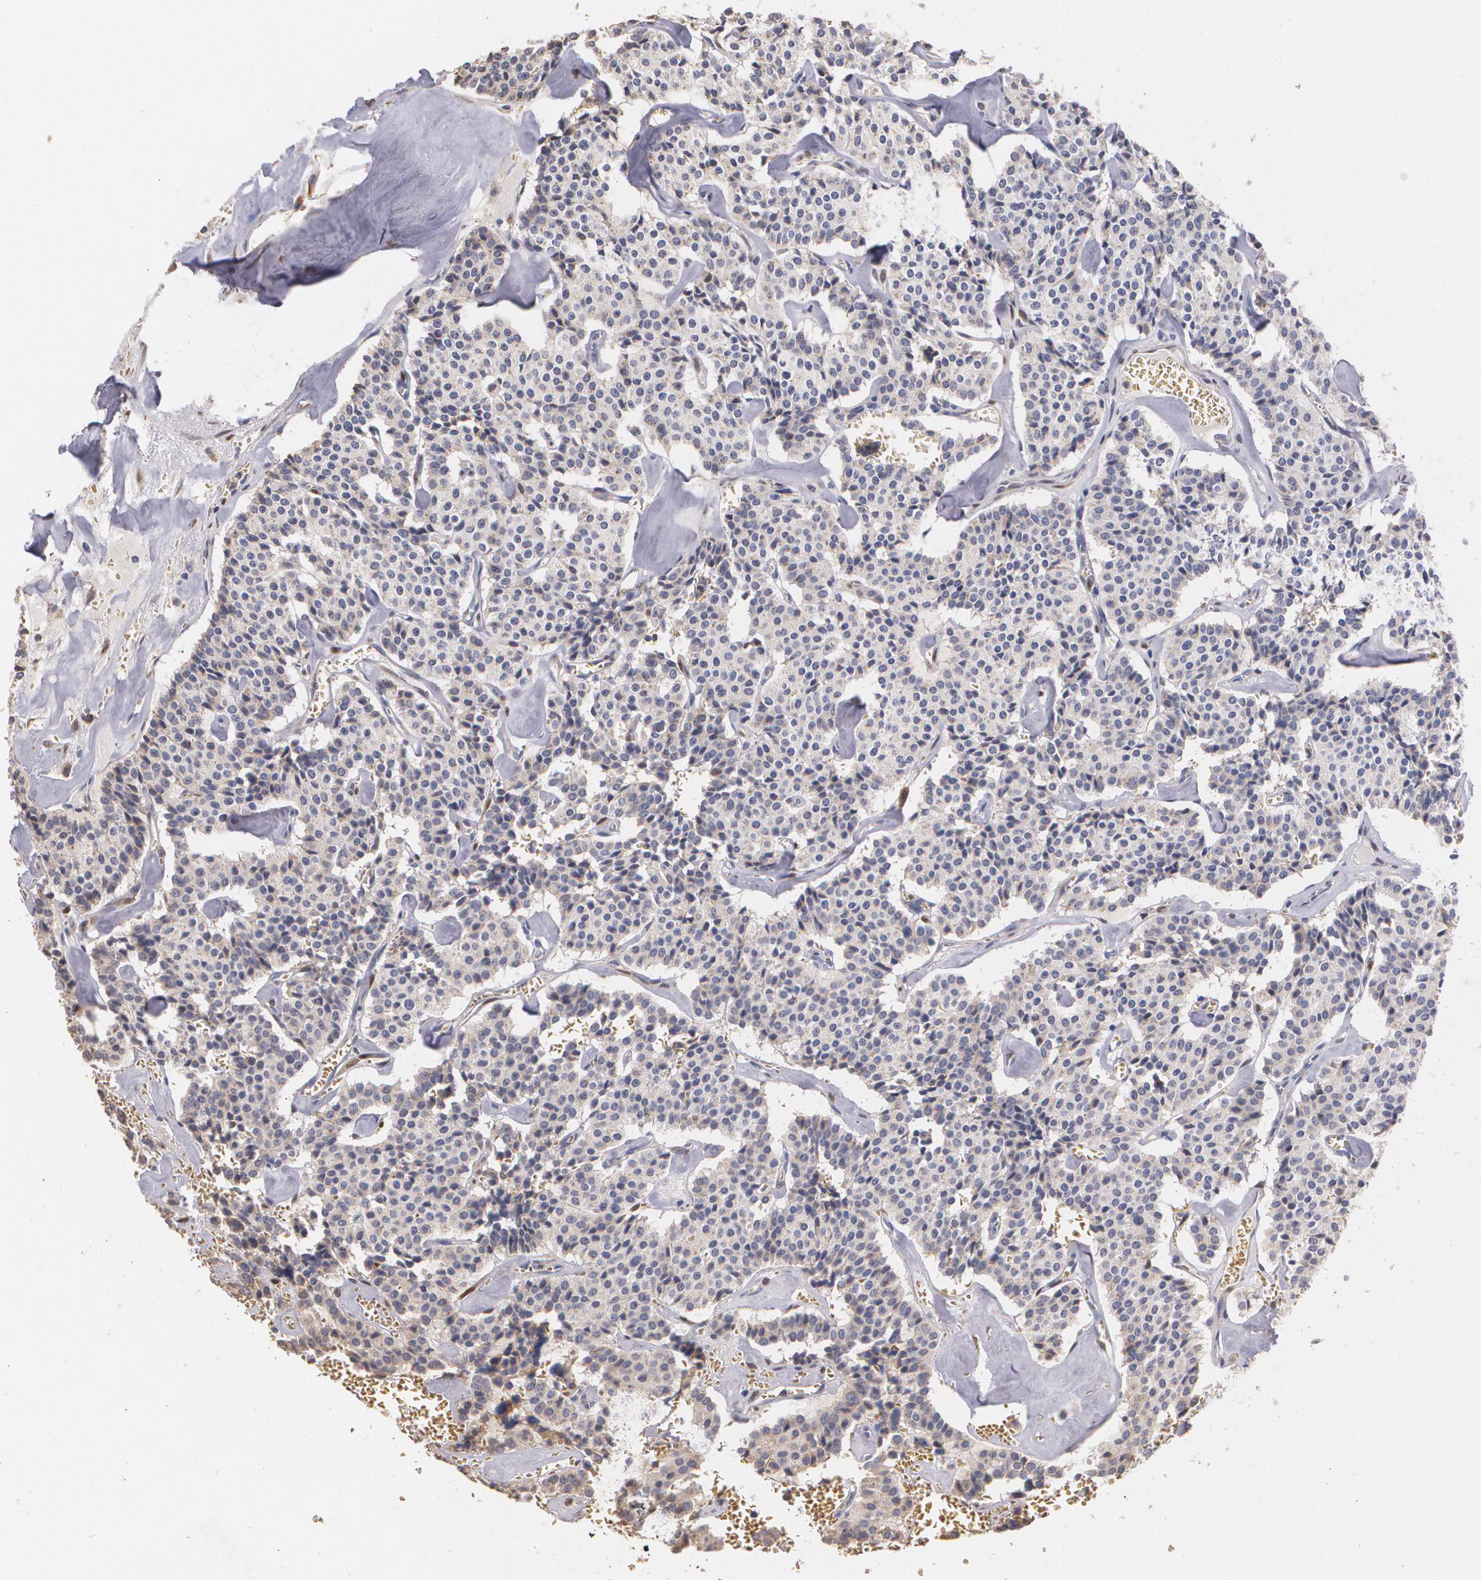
{"staining": {"intensity": "weak", "quantity": ">75%", "location": "cytoplasmic/membranous"}, "tissue": "carcinoid", "cell_type": "Tumor cells", "image_type": "cancer", "snomed": [{"axis": "morphology", "description": "Carcinoid, malignant, NOS"}, {"axis": "topography", "description": "Bronchus"}], "caption": "Human carcinoid stained for a protein (brown) shows weak cytoplasmic/membranous positive expression in approximately >75% of tumor cells.", "gene": "ATF3", "patient": {"sex": "male", "age": 55}}